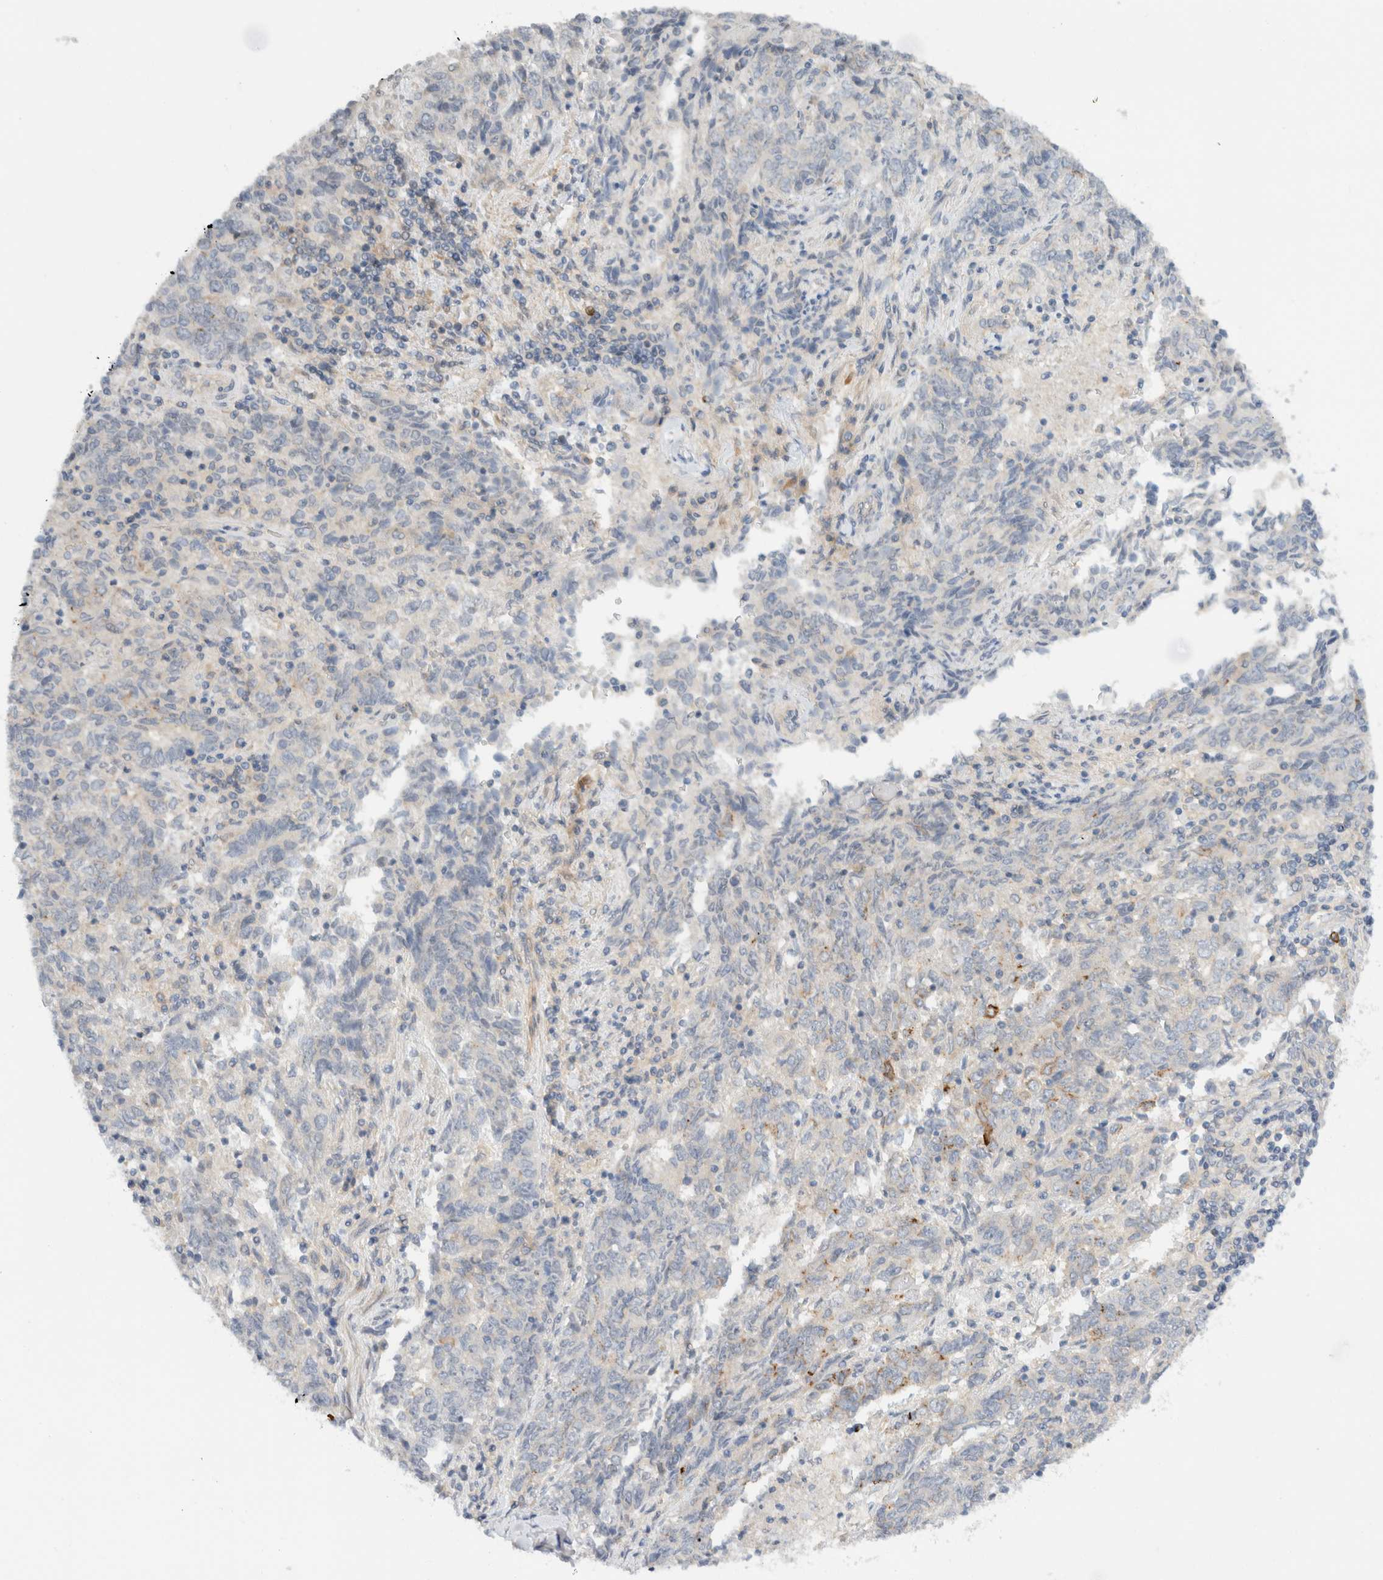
{"staining": {"intensity": "negative", "quantity": "none", "location": "none"}, "tissue": "endometrial cancer", "cell_type": "Tumor cells", "image_type": "cancer", "snomed": [{"axis": "morphology", "description": "Adenocarcinoma, NOS"}, {"axis": "topography", "description": "Endometrium"}], "caption": "This is an IHC image of human endometrial cancer. There is no staining in tumor cells.", "gene": "SDR16C5", "patient": {"sex": "female", "age": 80}}